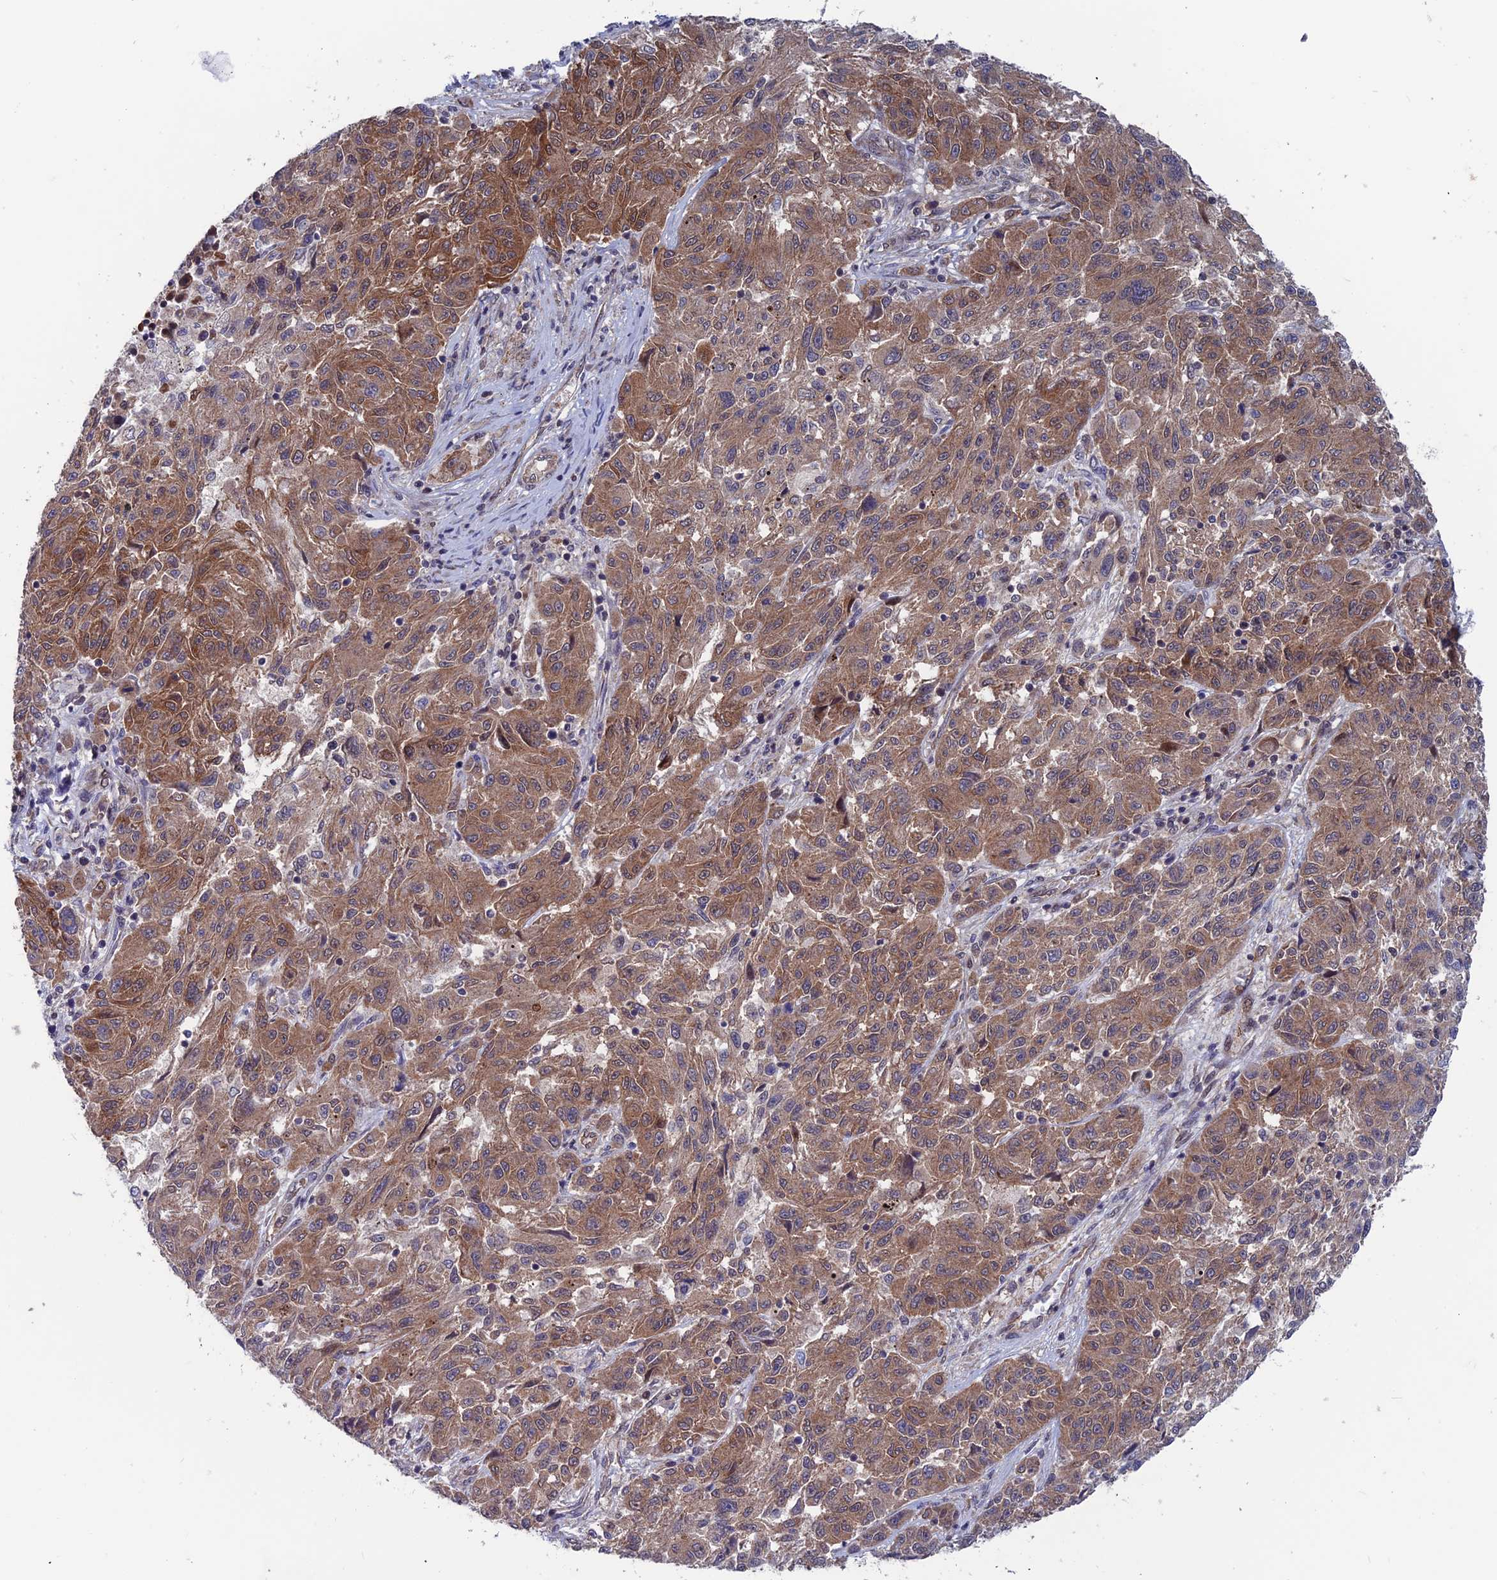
{"staining": {"intensity": "strong", "quantity": ">75%", "location": "cytoplasmic/membranous"}, "tissue": "melanoma", "cell_type": "Tumor cells", "image_type": "cancer", "snomed": [{"axis": "morphology", "description": "Malignant melanoma, NOS"}, {"axis": "topography", "description": "Skin"}], "caption": "This micrograph exhibits melanoma stained with immunohistochemistry (IHC) to label a protein in brown. The cytoplasmic/membranous of tumor cells show strong positivity for the protein. Nuclei are counter-stained blue.", "gene": "IGBP1", "patient": {"sex": "male", "age": 53}}